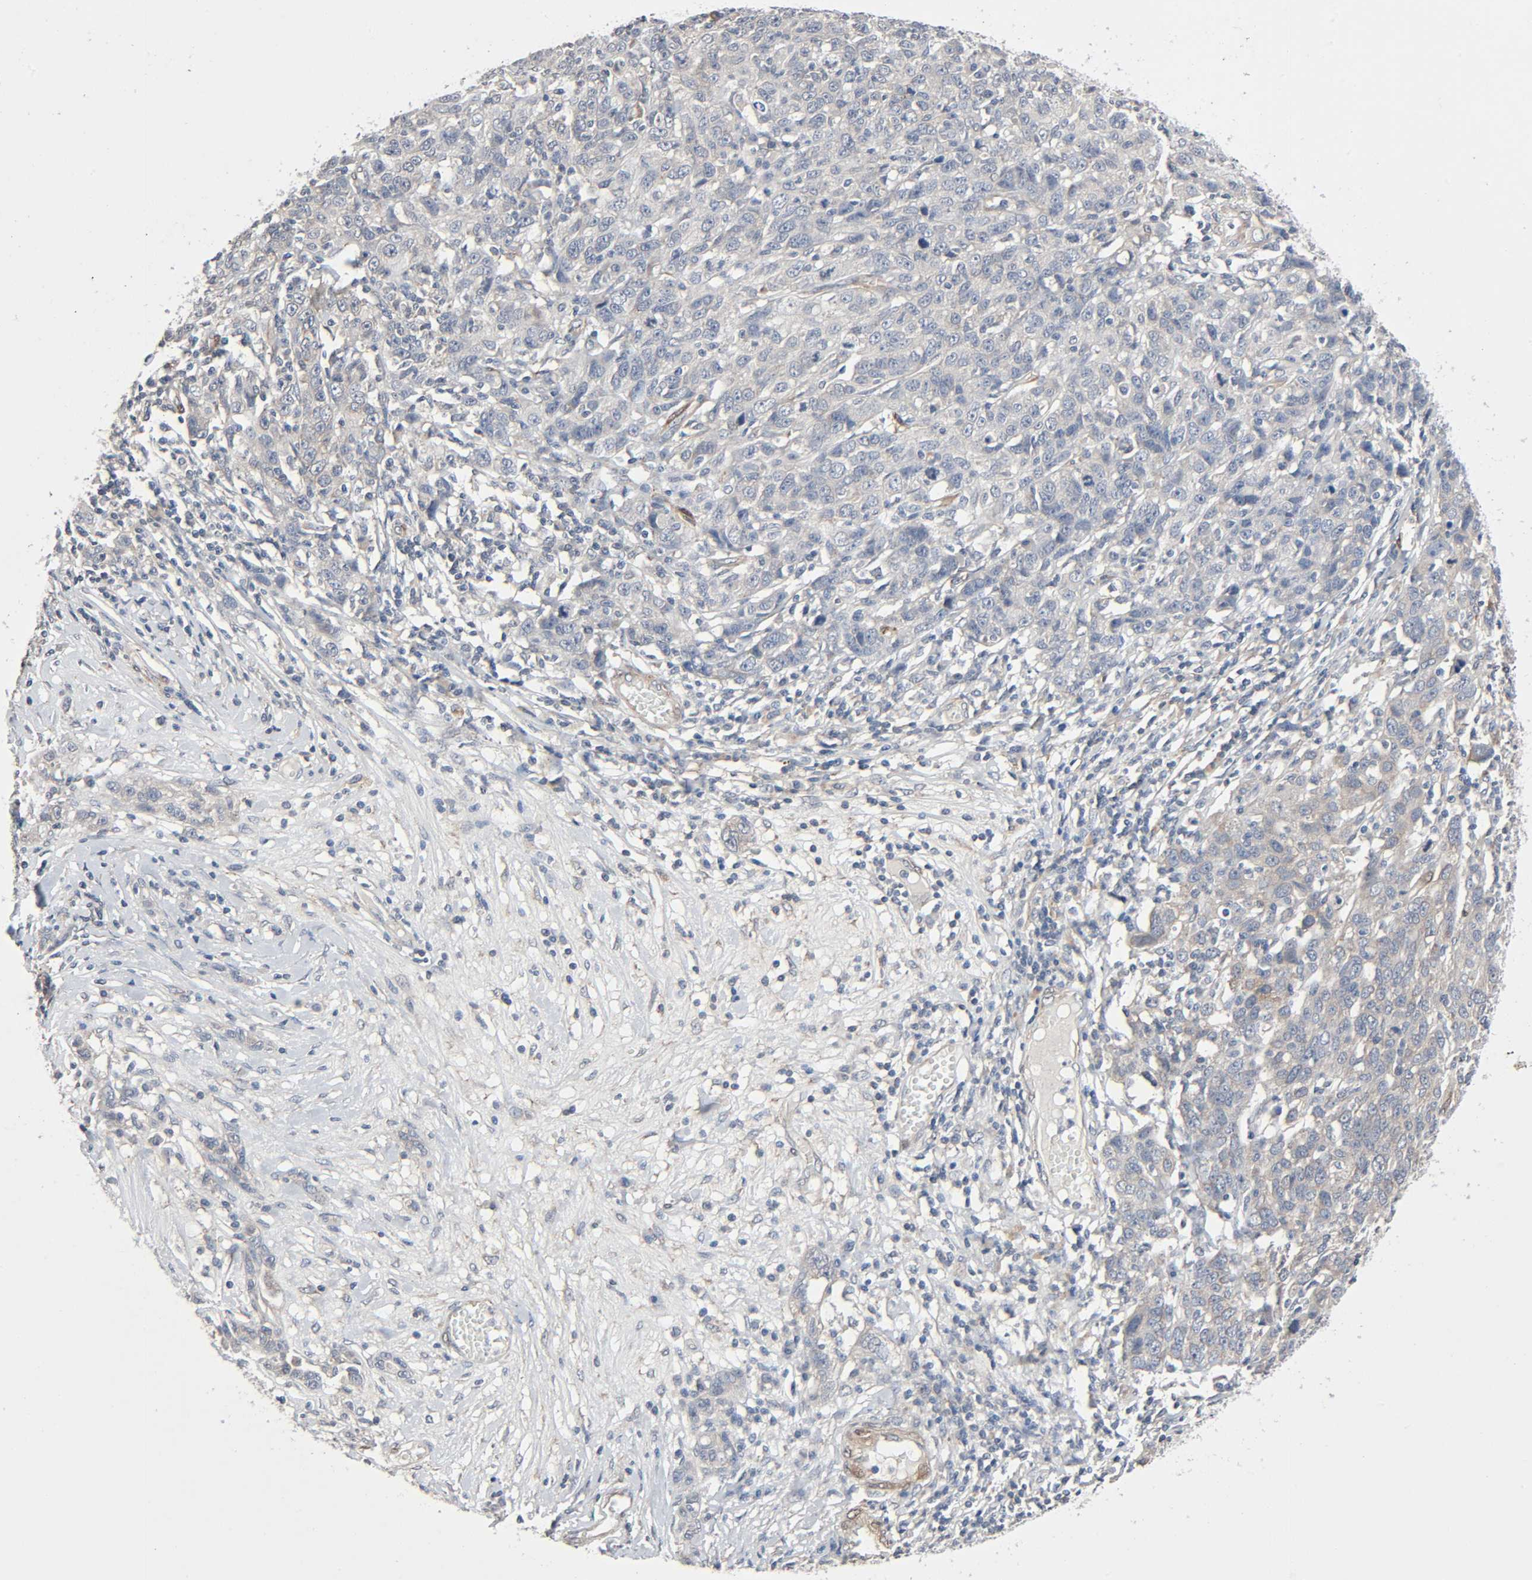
{"staining": {"intensity": "weak", "quantity": ">75%", "location": "cytoplasmic/membranous"}, "tissue": "ovarian cancer", "cell_type": "Tumor cells", "image_type": "cancer", "snomed": [{"axis": "morphology", "description": "Cystadenocarcinoma, serous, NOS"}, {"axis": "topography", "description": "Ovary"}], "caption": "This histopathology image shows IHC staining of human ovarian serous cystadenocarcinoma, with low weak cytoplasmic/membranous expression in approximately >75% of tumor cells.", "gene": "PTK2", "patient": {"sex": "female", "age": 71}}